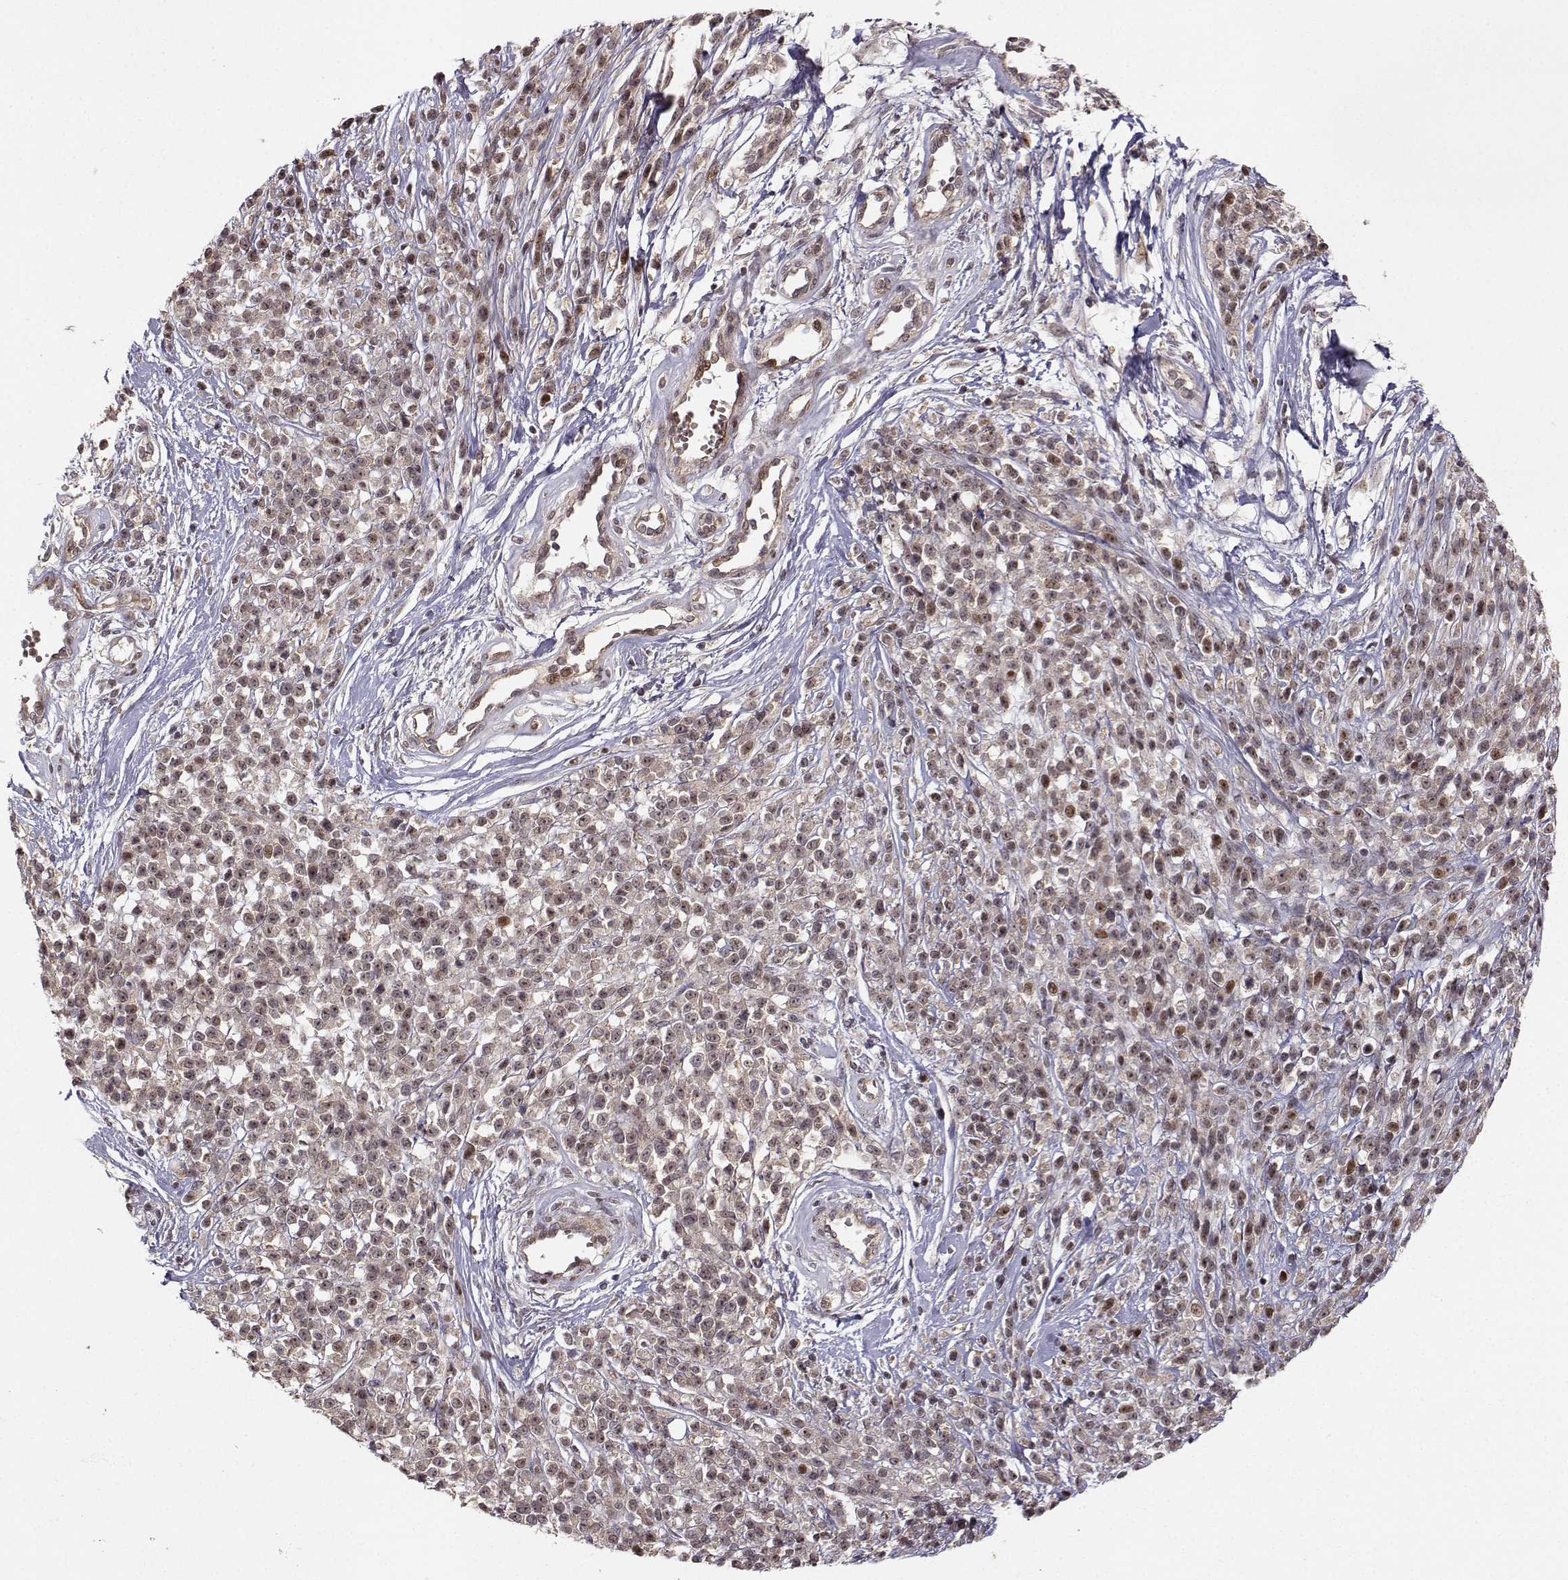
{"staining": {"intensity": "weak", "quantity": "25%-75%", "location": "nuclear"}, "tissue": "melanoma", "cell_type": "Tumor cells", "image_type": "cancer", "snomed": [{"axis": "morphology", "description": "Malignant melanoma, NOS"}, {"axis": "topography", "description": "Skin"}, {"axis": "topography", "description": "Skin of trunk"}], "caption": "An image of human malignant melanoma stained for a protein shows weak nuclear brown staining in tumor cells.", "gene": "APC", "patient": {"sex": "male", "age": 74}}